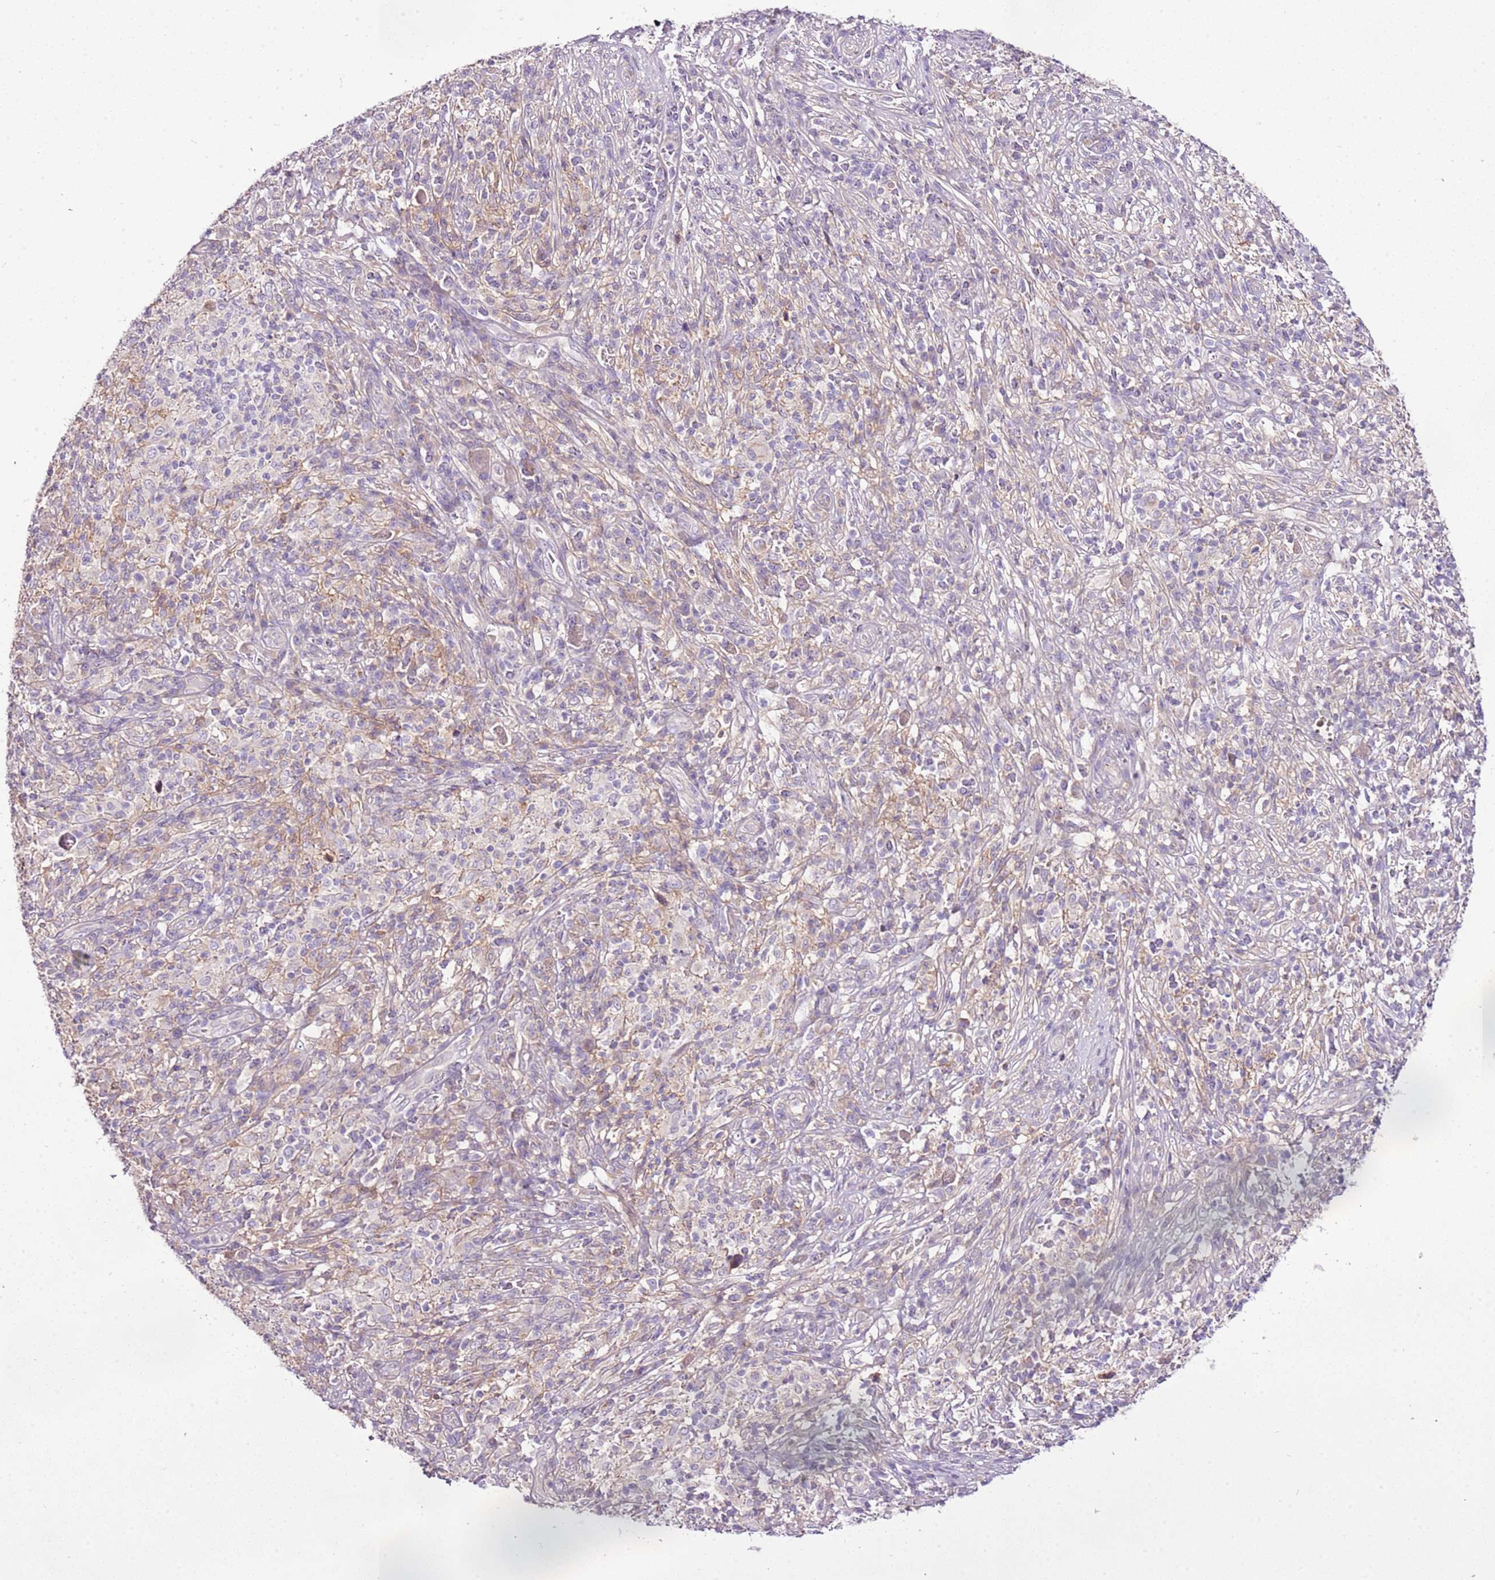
{"staining": {"intensity": "negative", "quantity": "none", "location": "none"}, "tissue": "melanoma", "cell_type": "Tumor cells", "image_type": "cancer", "snomed": [{"axis": "morphology", "description": "Malignant melanoma, NOS"}, {"axis": "topography", "description": "Skin"}], "caption": "A high-resolution micrograph shows IHC staining of malignant melanoma, which displays no significant positivity in tumor cells.", "gene": "CMKLR1", "patient": {"sex": "male", "age": 66}}